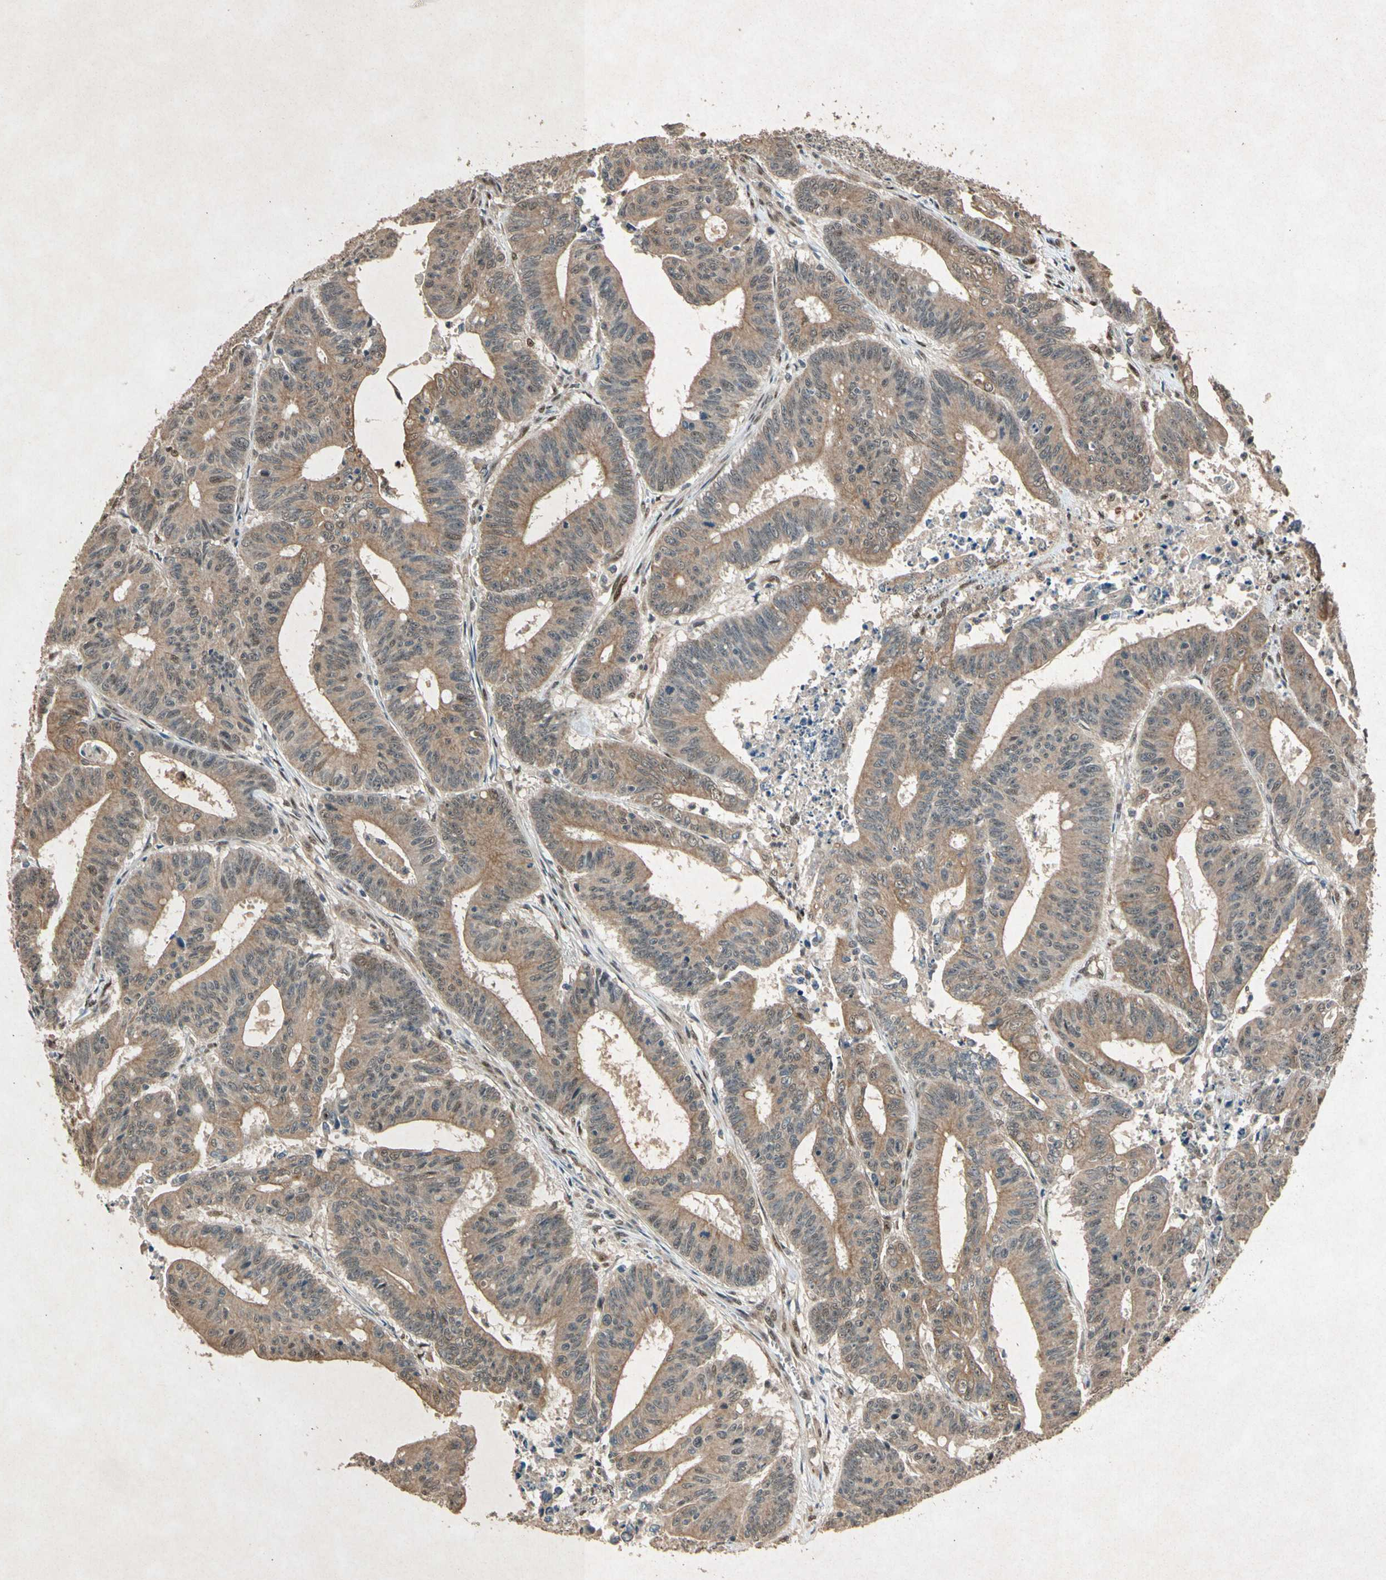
{"staining": {"intensity": "moderate", "quantity": ">75%", "location": "cytoplasmic/membranous,nuclear"}, "tissue": "colorectal cancer", "cell_type": "Tumor cells", "image_type": "cancer", "snomed": [{"axis": "morphology", "description": "Adenocarcinoma, NOS"}, {"axis": "topography", "description": "Colon"}], "caption": "IHC staining of colorectal cancer, which displays medium levels of moderate cytoplasmic/membranous and nuclear expression in approximately >75% of tumor cells indicating moderate cytoplasmic/membranous and nuclear protein expression. The staining was performed using DAB (brown) for protein detection and nuclei were counterstained in hematoxylin (blue).", "gene": "PML", "patient": {"sex": "male", "age": 45}}